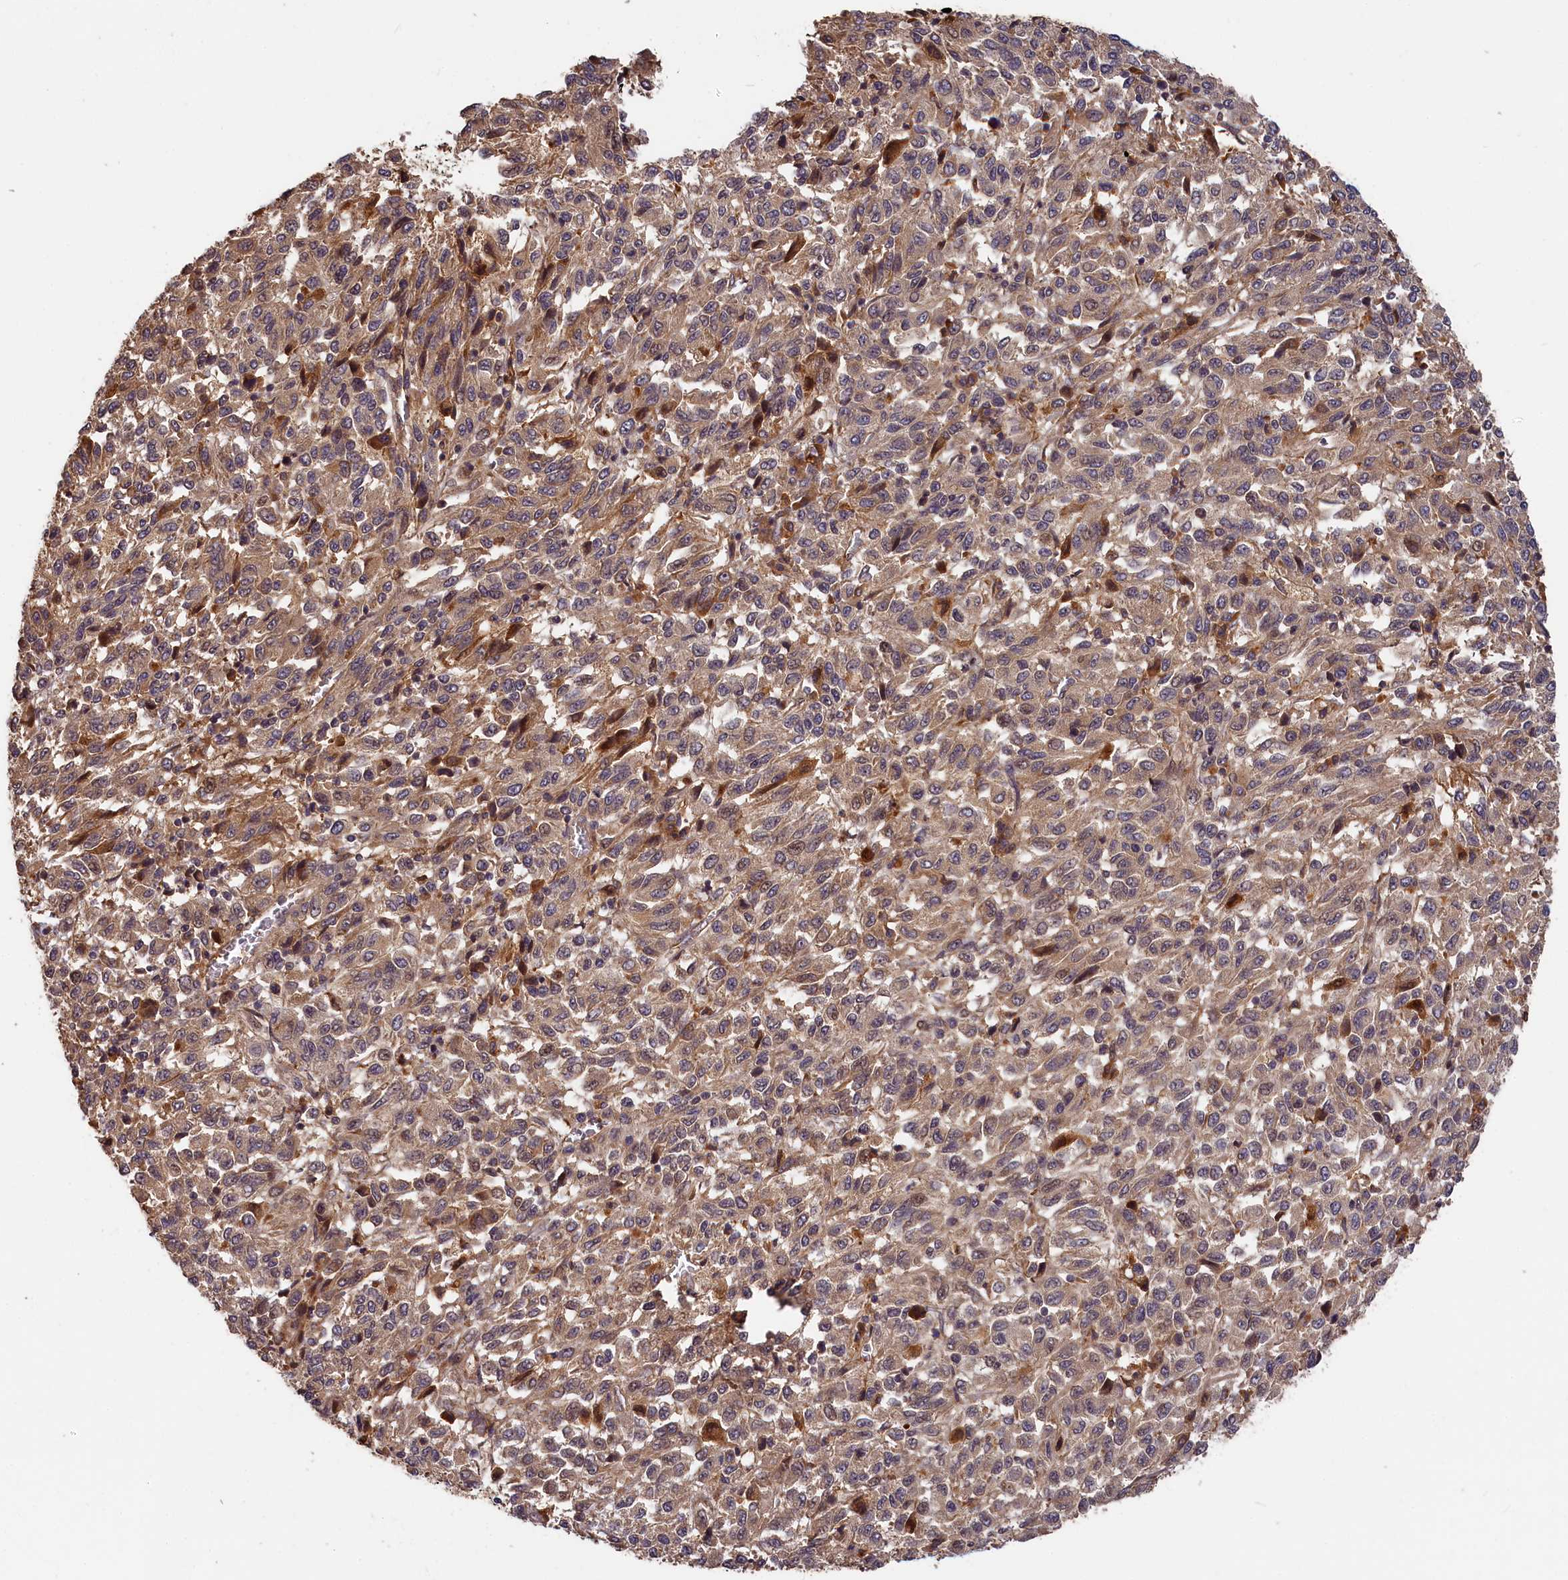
{"staining": {"intensity": "weak", "quantity": "25%-75%", "location": "cytoplasmic/membranous"}, "tissue": "melanoma", "cell_type": "Tumor cells", "image_type": "cancer", "snomed": [{"axis": "morphology", "description": "Malignant melanoma, Metastatic site"}, {"axis": "topography", "description": "Lung"}], "caption": "Brown immunohistochemical staining in melanoma displays weak cytoplasmic/membranous staining in about 25%-75% of tumor cells.", "gene": "ITIH1", "patient": {"sex": "male", "age": 64}}